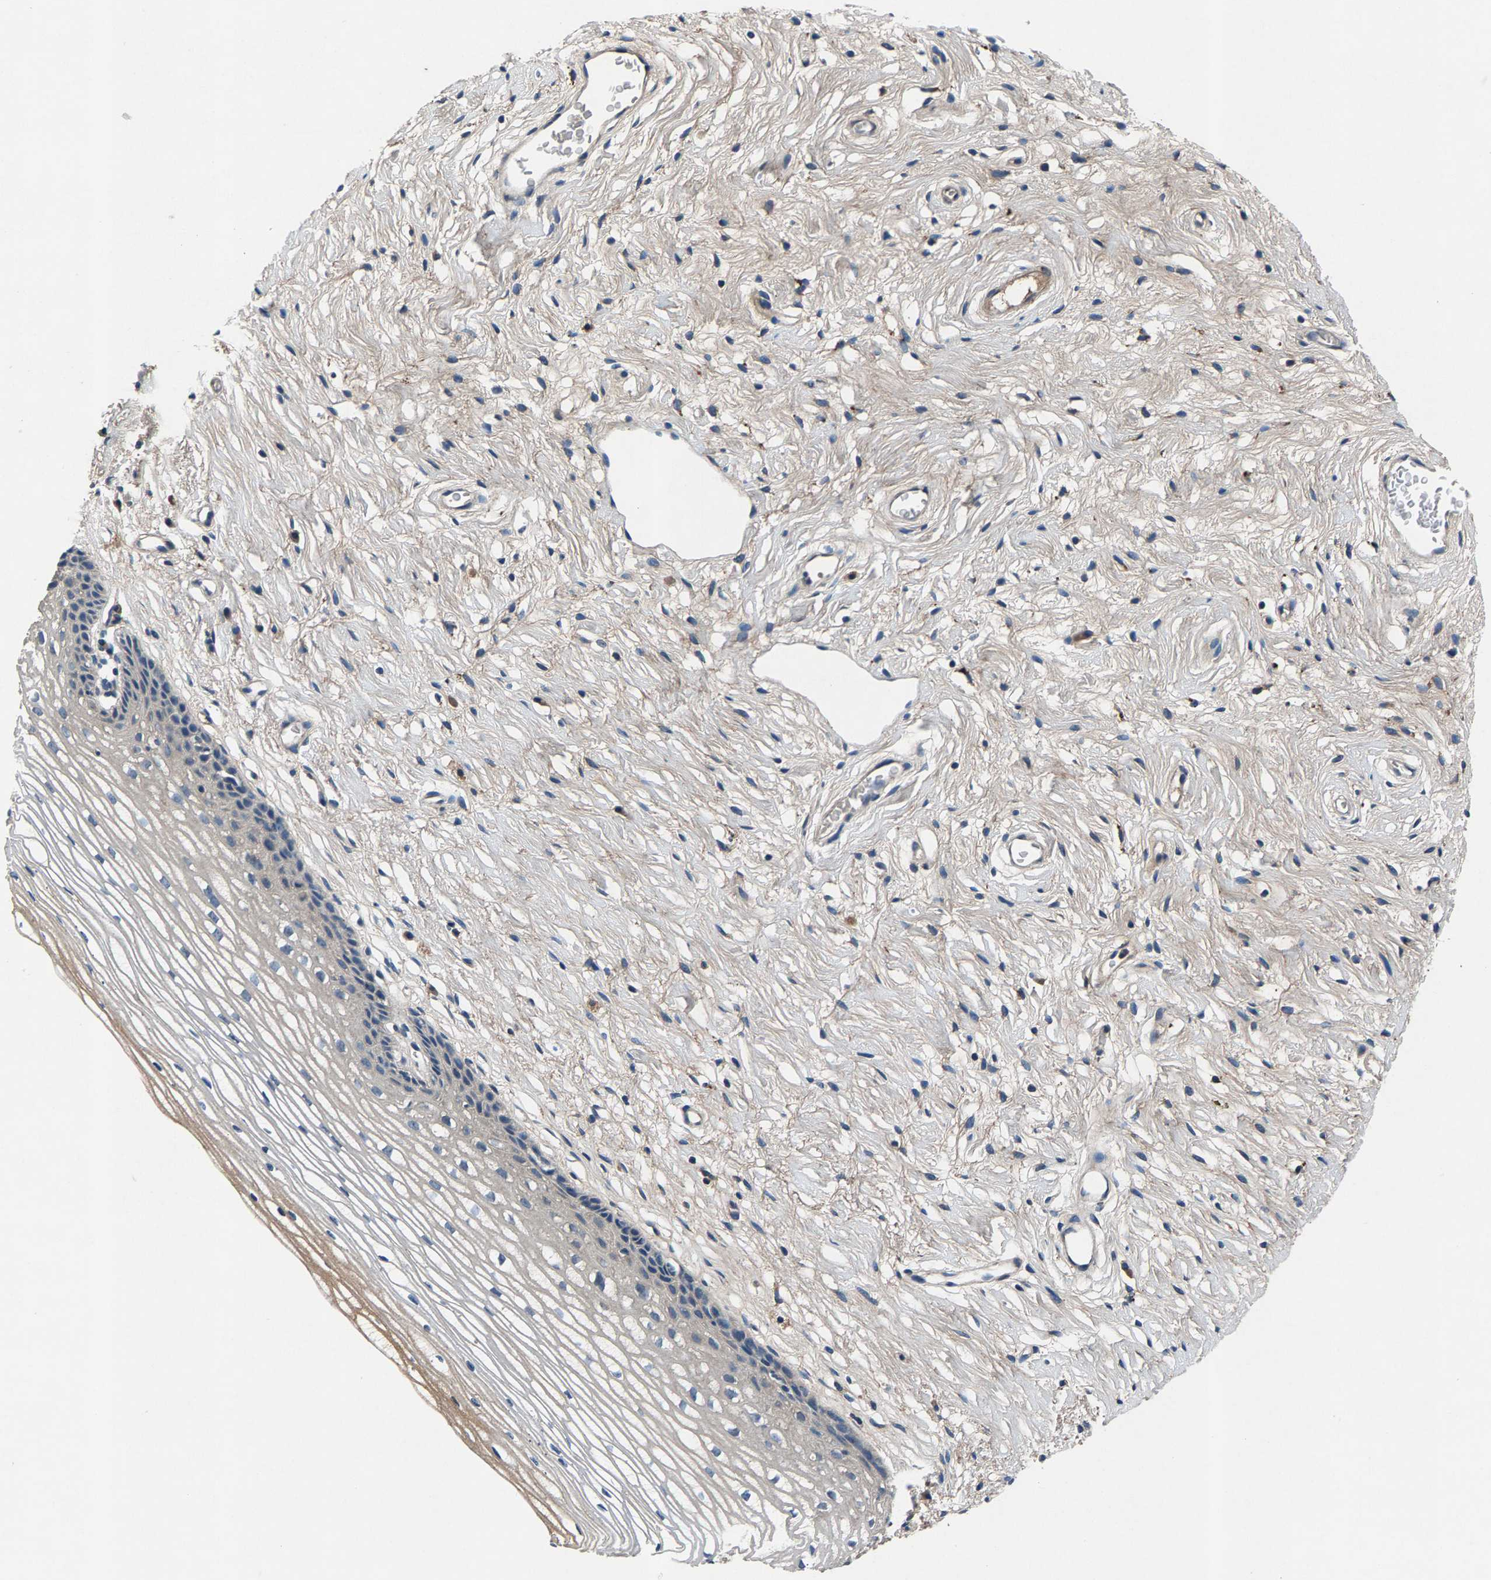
{"staining": {"intensity": "negative", "quantity": "none", "location": "none"}, "tissue": "cervix", "cell_type": "Glandular cells", "image_type": "normal", "snomed": [{"axis": "morphology", "description": "Normal tissue, NOS"}, {"axis": "topography", "description": "Cervix"}], "caption": "This is an IHC histopathology image of normal cervix. There is no expression in glandular cells.", "gene": "PRXL2C", "patient": {"sex": "female", "age": 77}}